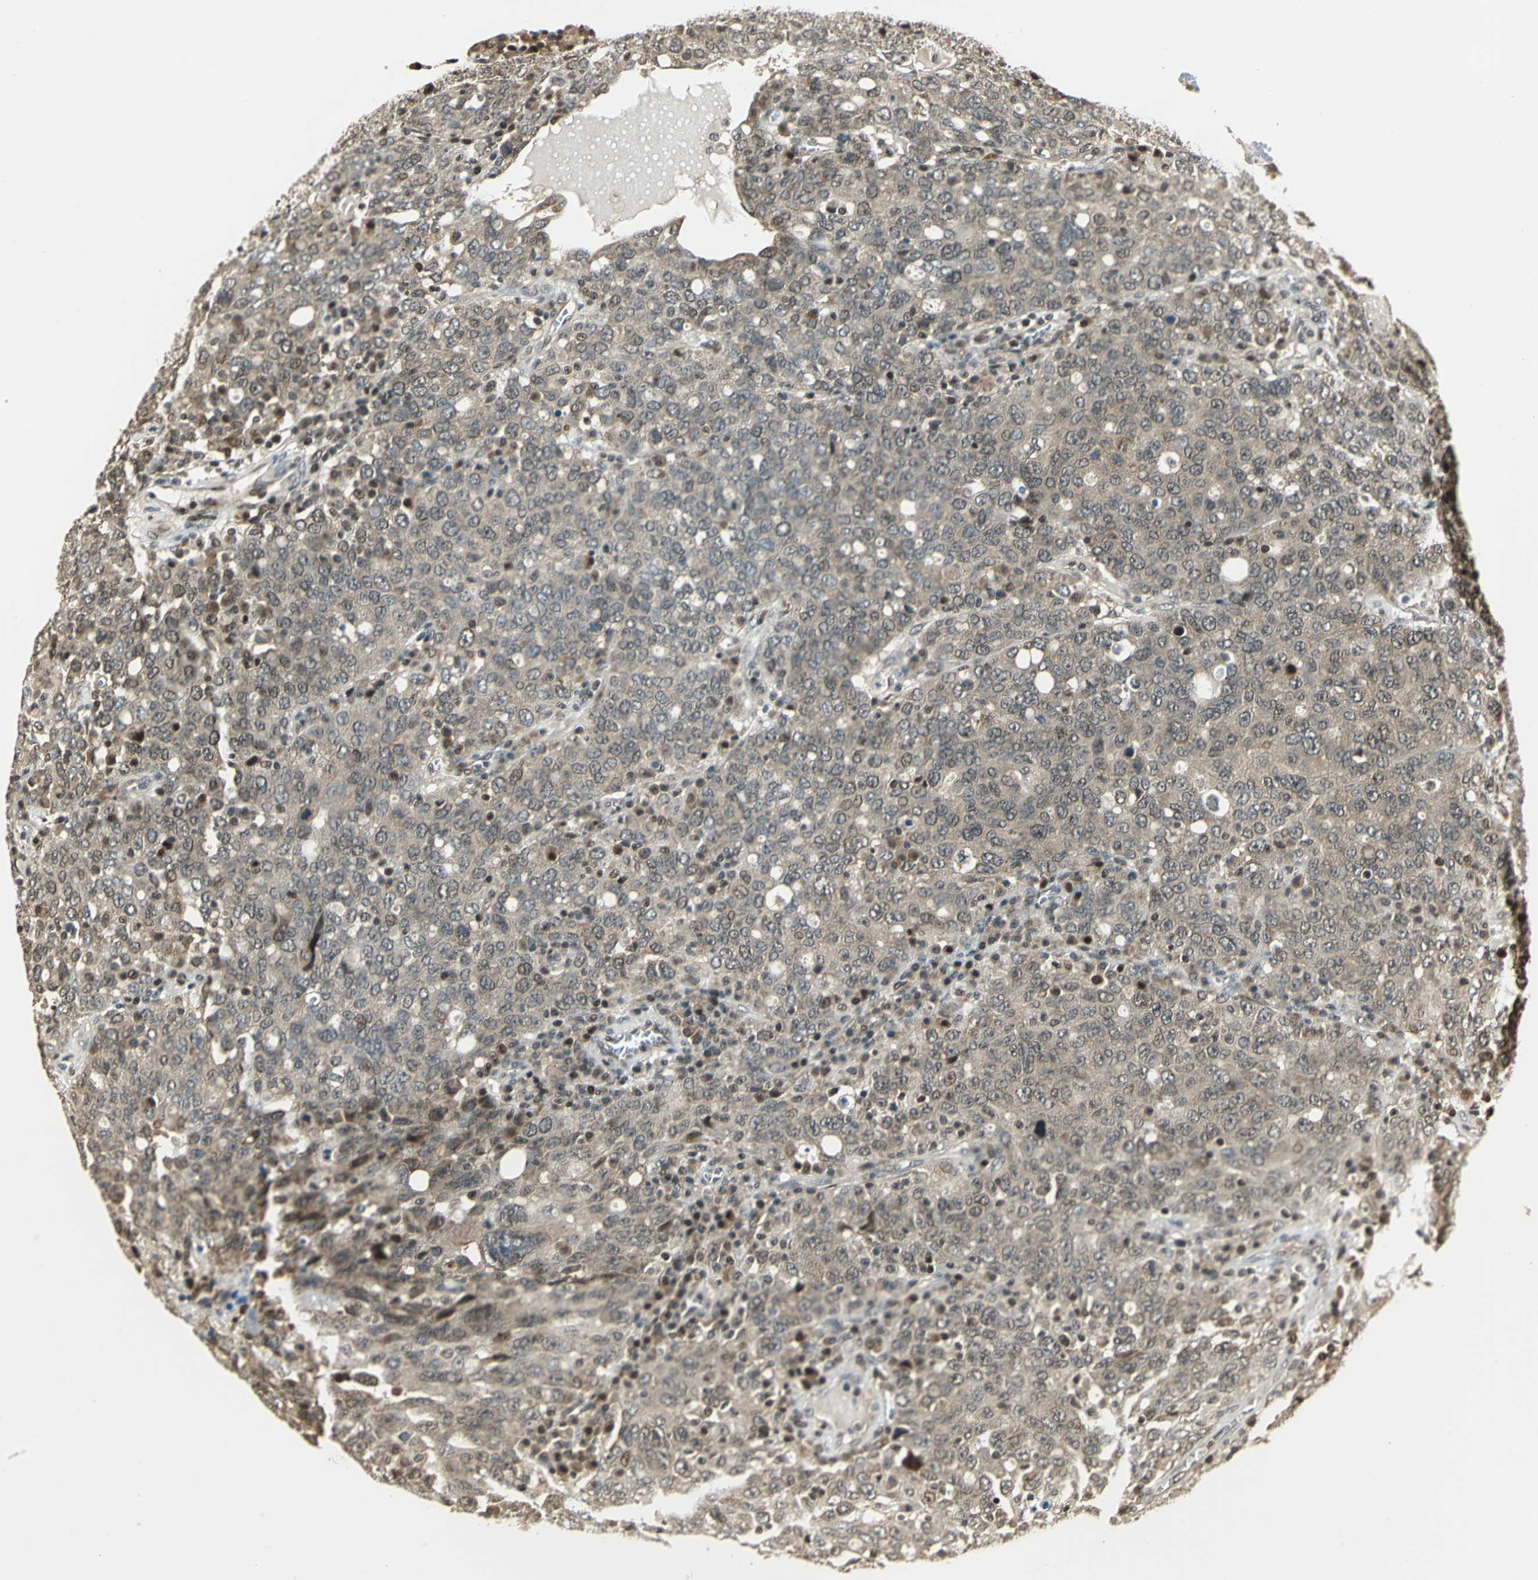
{"staining": {"intensity": "weak", "quantity": ">75%", "location": "cytoplasmic/membranous,nuclear"}, "tissue": "ovarian cancer", "cell_type": "Tumor cells", "image_type": "cancer", "snomed": [{"axis": "morphology", "description": "Carcinoma, endometroid"}, {"axis": "topography", "description": "Ovary"}], "caption": "Ovarian cancer (endometroid carcinoma) stained with immunohistochemistry (IHC) demonstrates weak cytoplasmic/membranous and nuclear positivity in approximately >75% of tumor cells.", "gene": "PSMC3", "patient": {"sex": "female", "age": 62}}